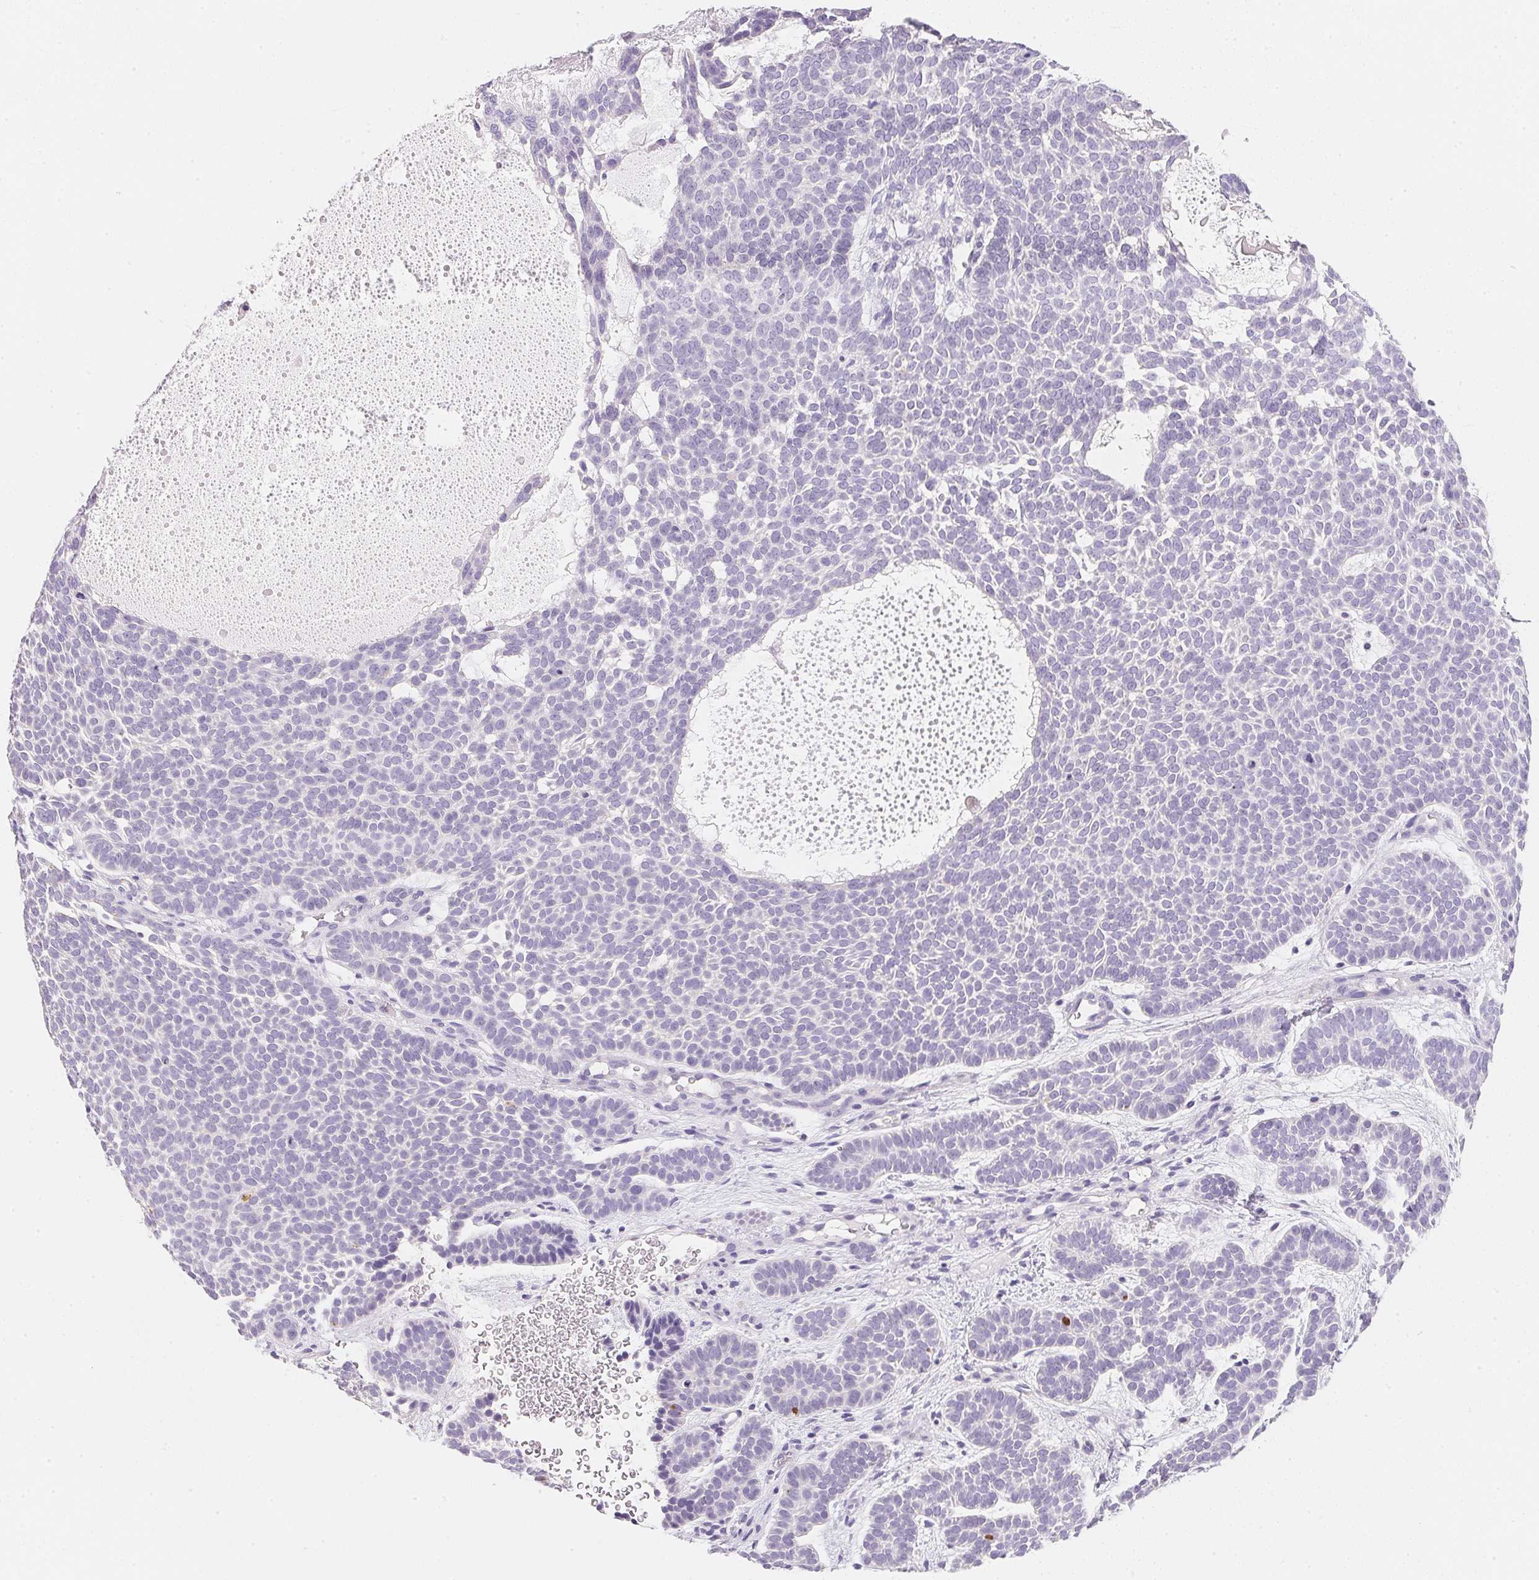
{"staining": {"intensity": "negative", "quantity": "none", "location": "none"}, "tissue": "skin cancer", "cell_type": "Tumor cells", "image_type": "cancer", "snomed": [{"axis": "morphology", "description": "Basal cell carcinoma"}, {"axis": "topography", "description": "Skin"}], "caption": "The immunohistochemistry (IHC) histopathology image has no significant expression in tumor cells of basal cell carcinoma (skin) tissue.", "gene": "ACP3", "patient": {"sex": "female", "age": 82}}